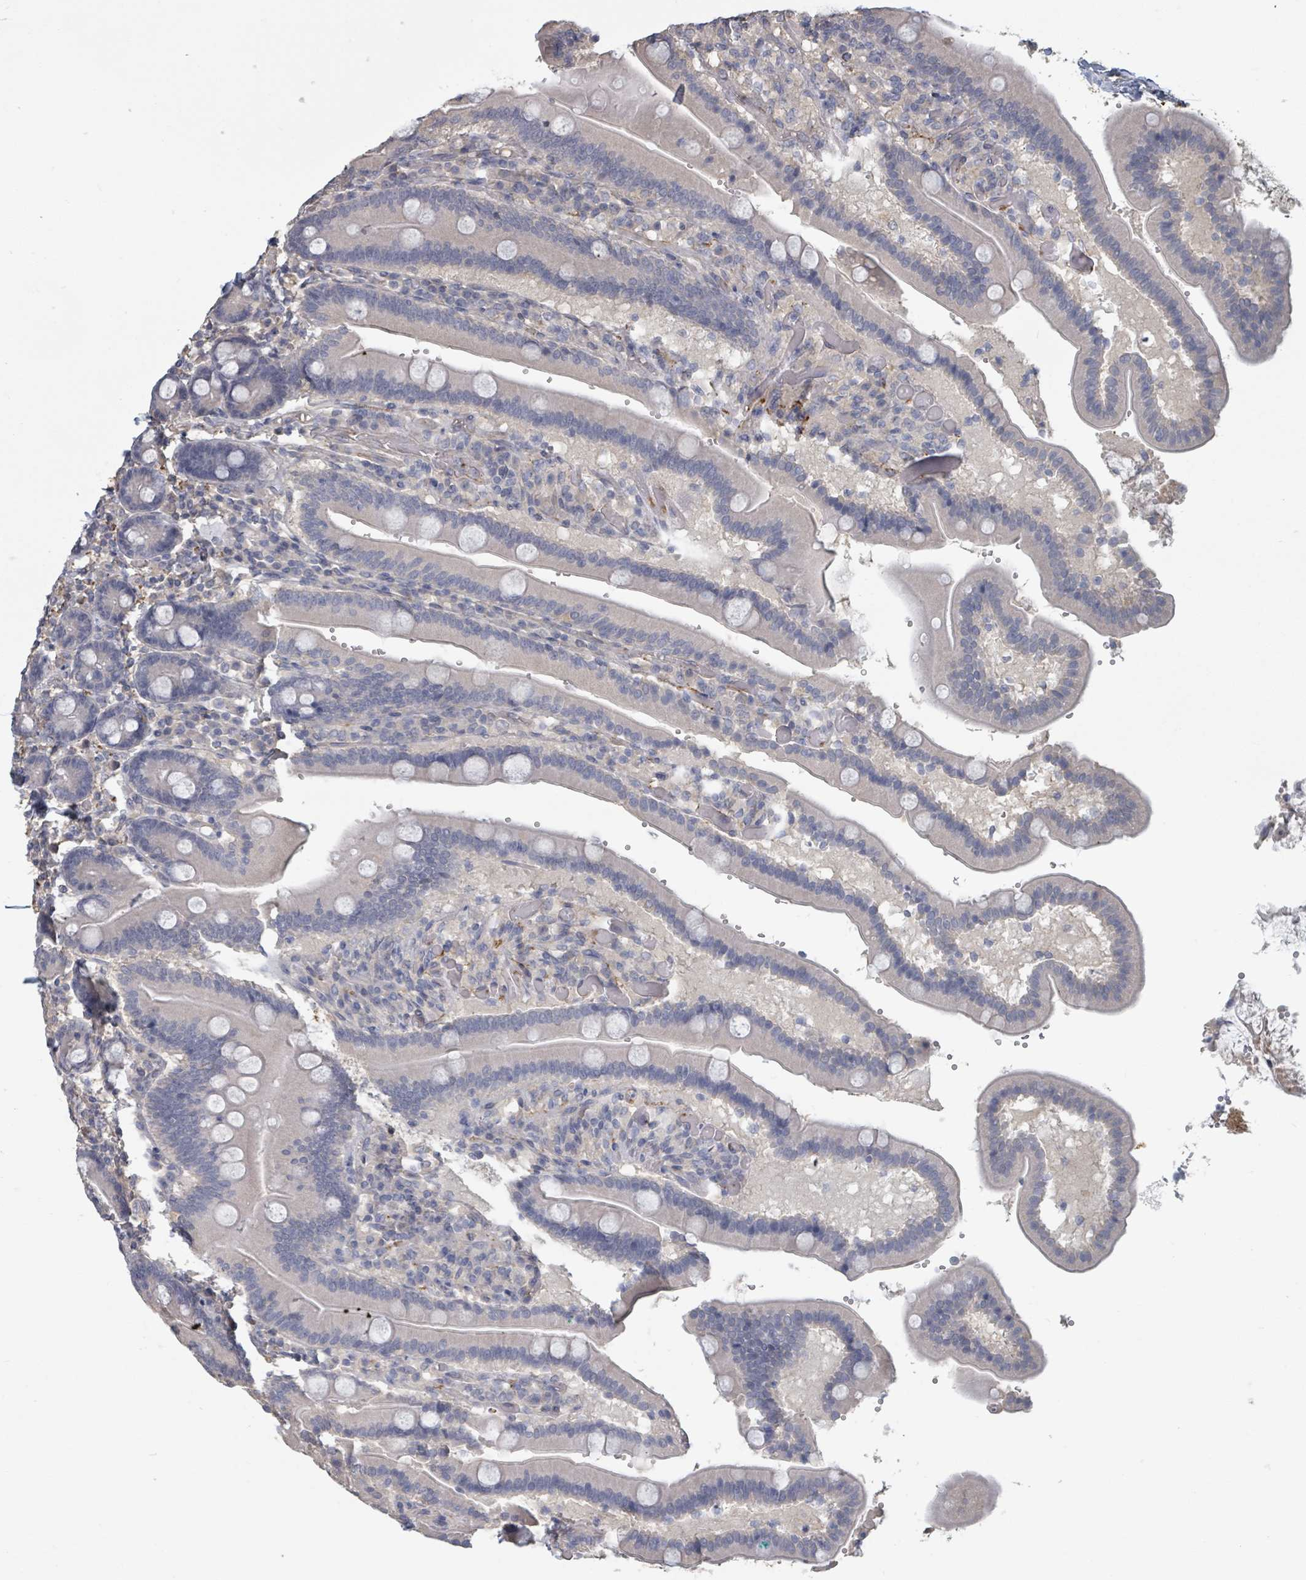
{"staining": {"intensity": "negative", "quantity": "none", "location": "none"}, "tissue": "duodenum", "cell_type": "Glandular cells", "image_type": "normal", "snomed": [{"axis": "morphology", "description": "Normal tissue, NOS"}, {"axis": "topography", "description": "Duodenum"}], "caption": "The image demonstrates no staining of glandular cells in unremarkable duodenum.", "gene": "PLAUR", "patient": {"sex": "female", "age": 62}}